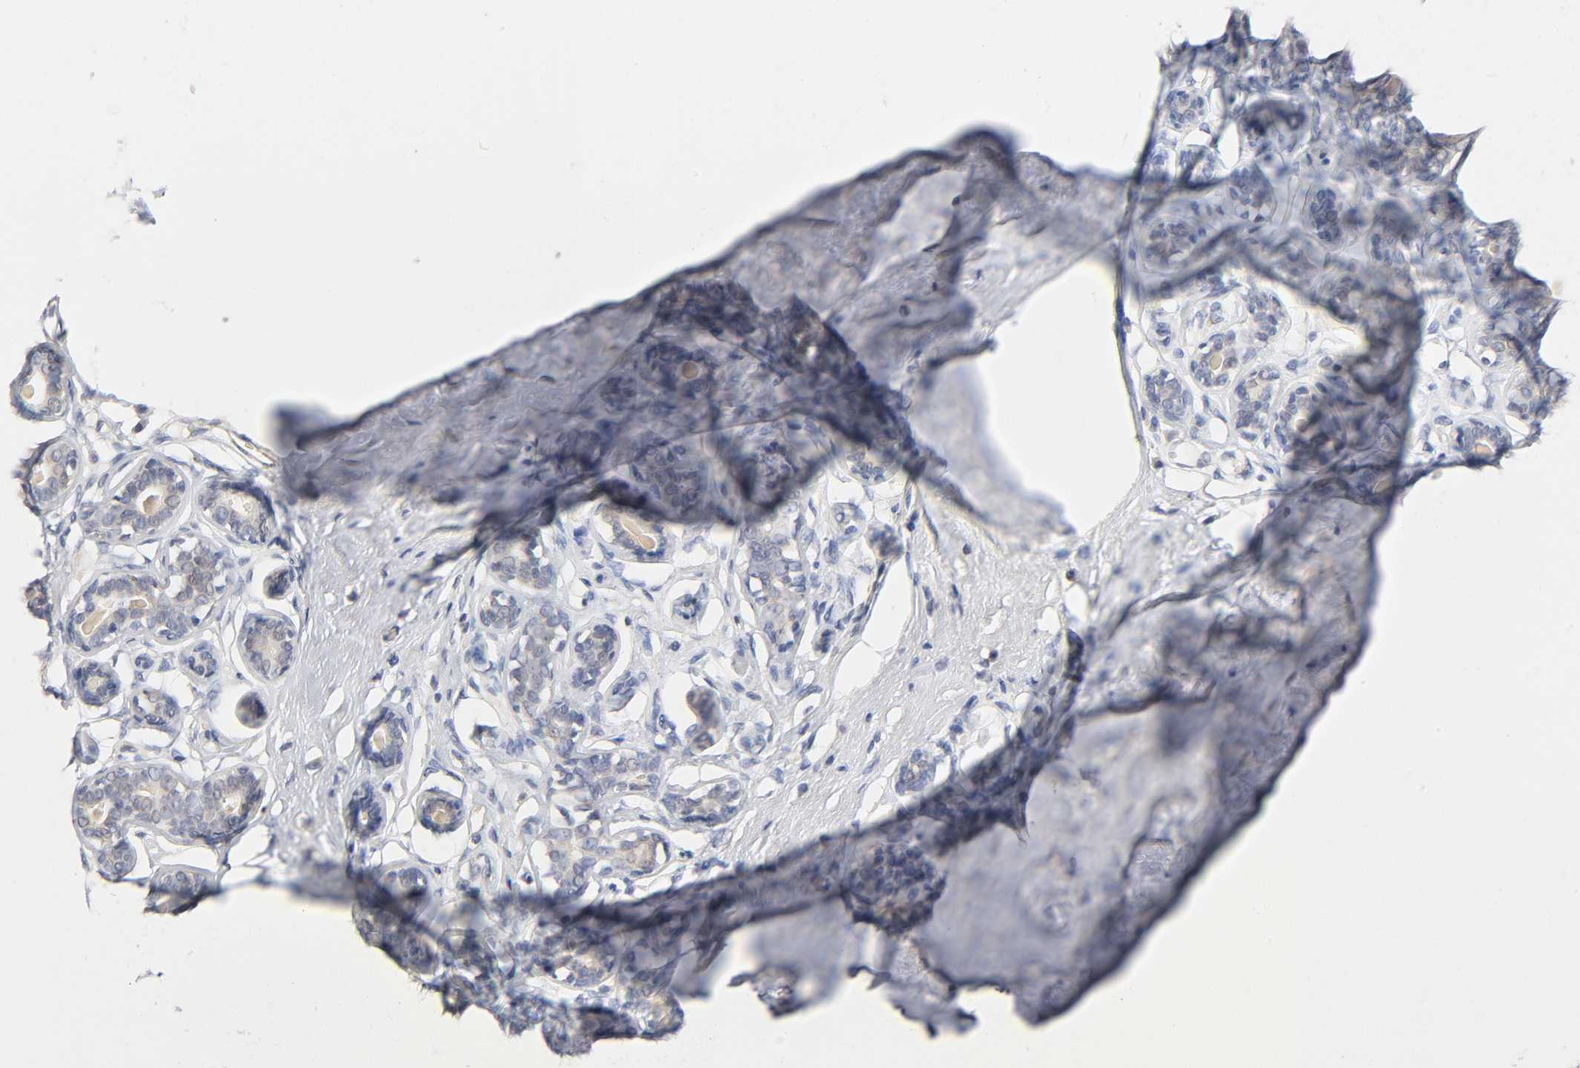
{"staining": {"intensity": "negative", "quantity": "none", "location": "none"}, "tissue": "breast", "cell_type": "Adipocytes", "image_type": "normal", "snomed": [{"axis": "morphology", "description": "Normal tissue, NOS"}, {"axis": "topography", "description": "Breast"}], "caption": "Photomicrograph shows no protein positivity in adipocytes of normal breast. (DAB (3,3'-diaminobenzidine) immunohistochemistry, high magnification).", "gene": "OVOL1", "patient": {"sex": "female", "age": 23}}